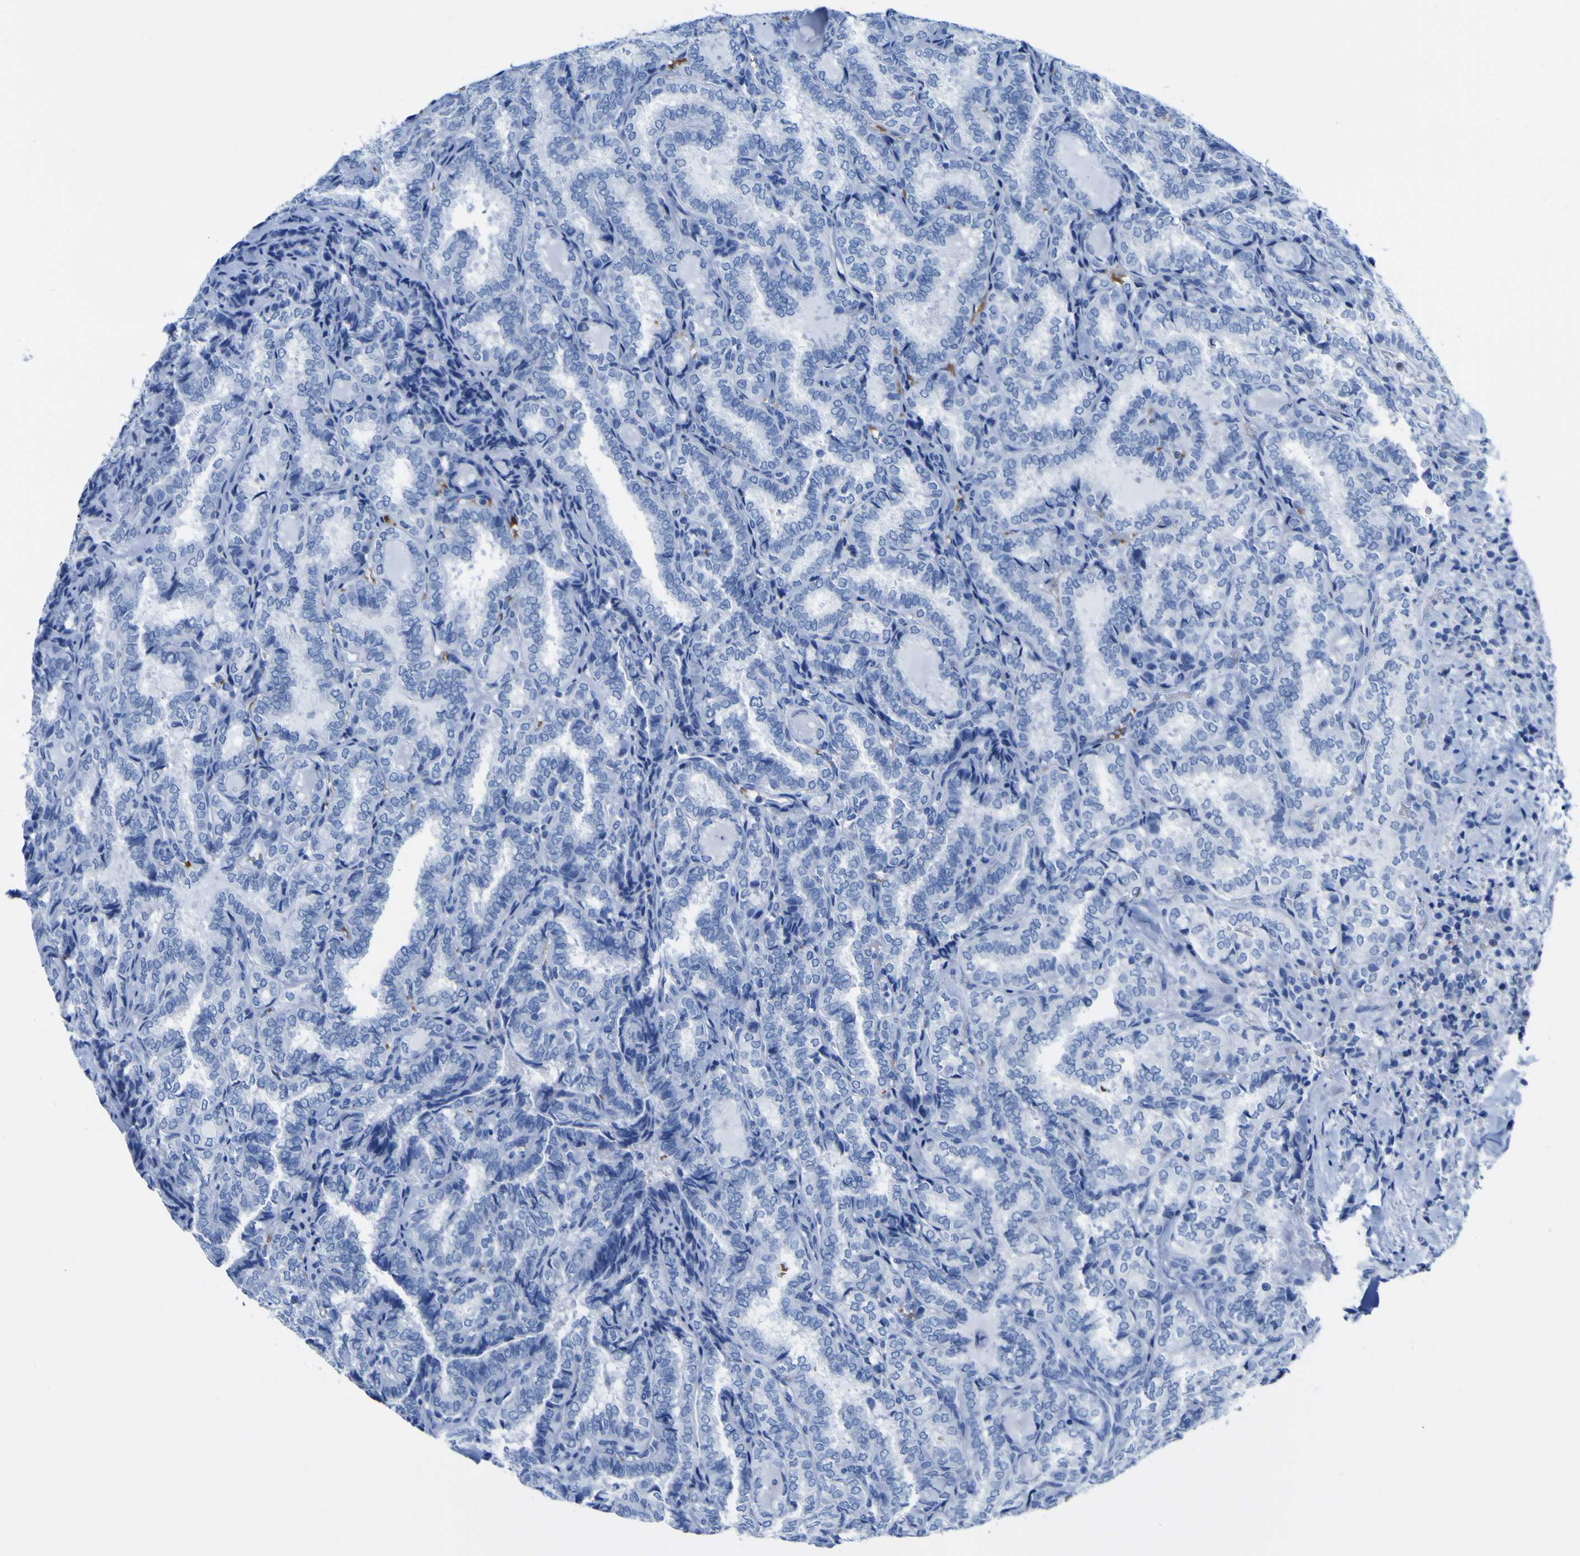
{"staining": {"intensity": "negative", "quantity": "none", "location": "none"}, "tissue": "thyroid cancer", "cell_type": "Tumor cells", "image_type": "cancer", "snomed": [{"axis": "morphology", "description": "Normal tissue, NOS"}, {"axis": "morphology", "description": "Papillary adenocarcinoma, NOS"}, {"axis": "topography", "description": "Thyroid gland"}], "caption": "Tumor cells are negative for brown protein staining in thyroid papillary adenocarcinoma. The staining is performed using DAB (3,3'-diaminobenzidine) brown chromogen with nuclei counter-stained in using hematoxylin.", "gene": "DACH1", "patient": {"sex": "female", "age": 30}}